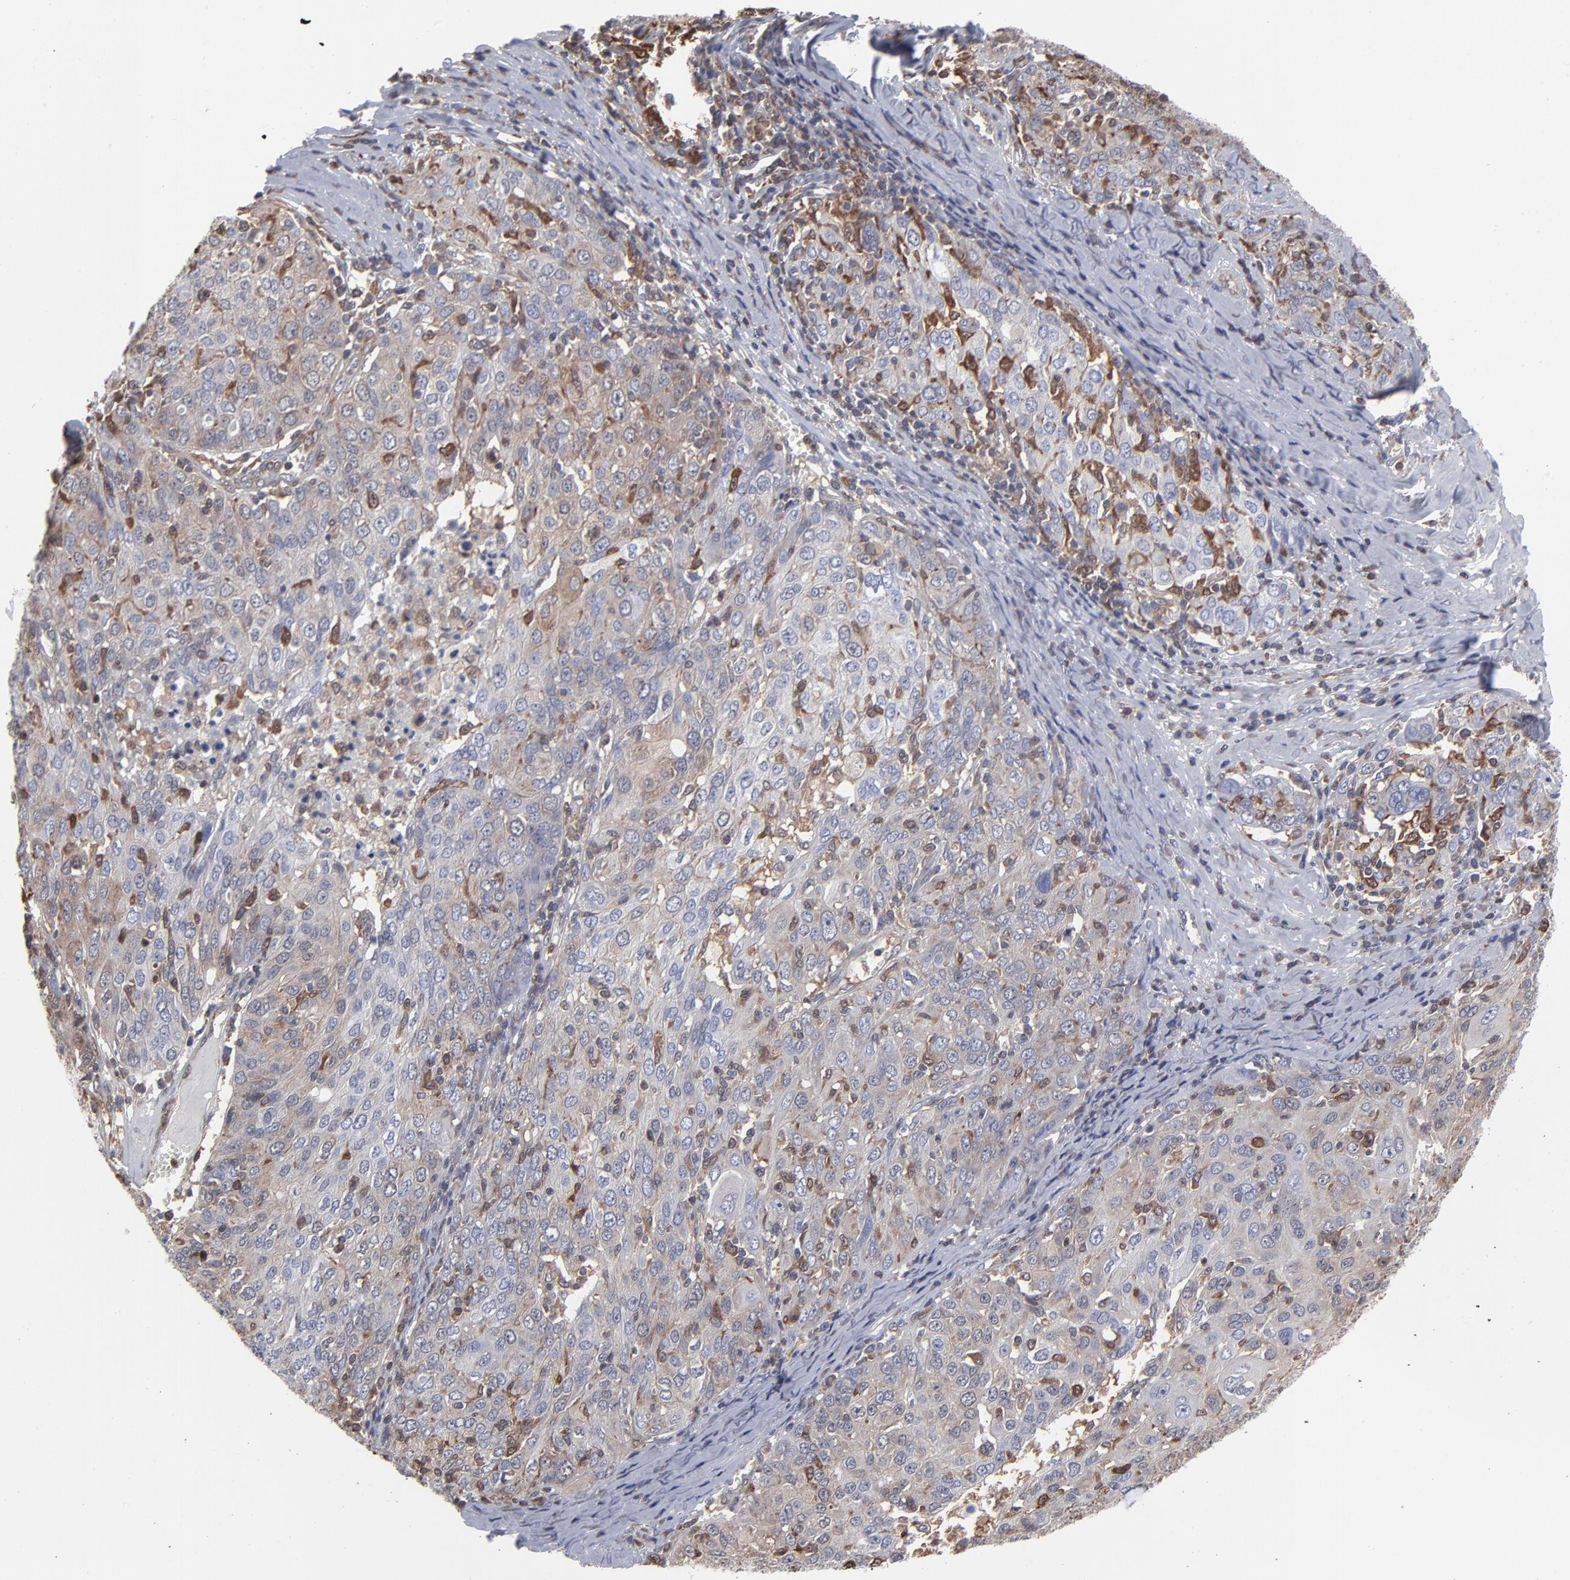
{"staining": {"intensity": "weak", "quantity": ">75%", "location": "cytoplasmic/membranous"}, "tissue": "ovarian cancer", "cell_type": "Tumor cells", "image_type": "cancer", "snomed": [{"axis": "morphology", "description": "Carcinoma, endometroid"}, {"axis": "topography", "description": "Ovary"}], "caption": "A low amount of weak cytoplasmic/membranous positivity is appreciated in approximately >75% of tumor cells in ovarian endometroid carcinoma tissue.", "gene": "MAP2K1", "patient": {"sex": "female", "age": 50}}